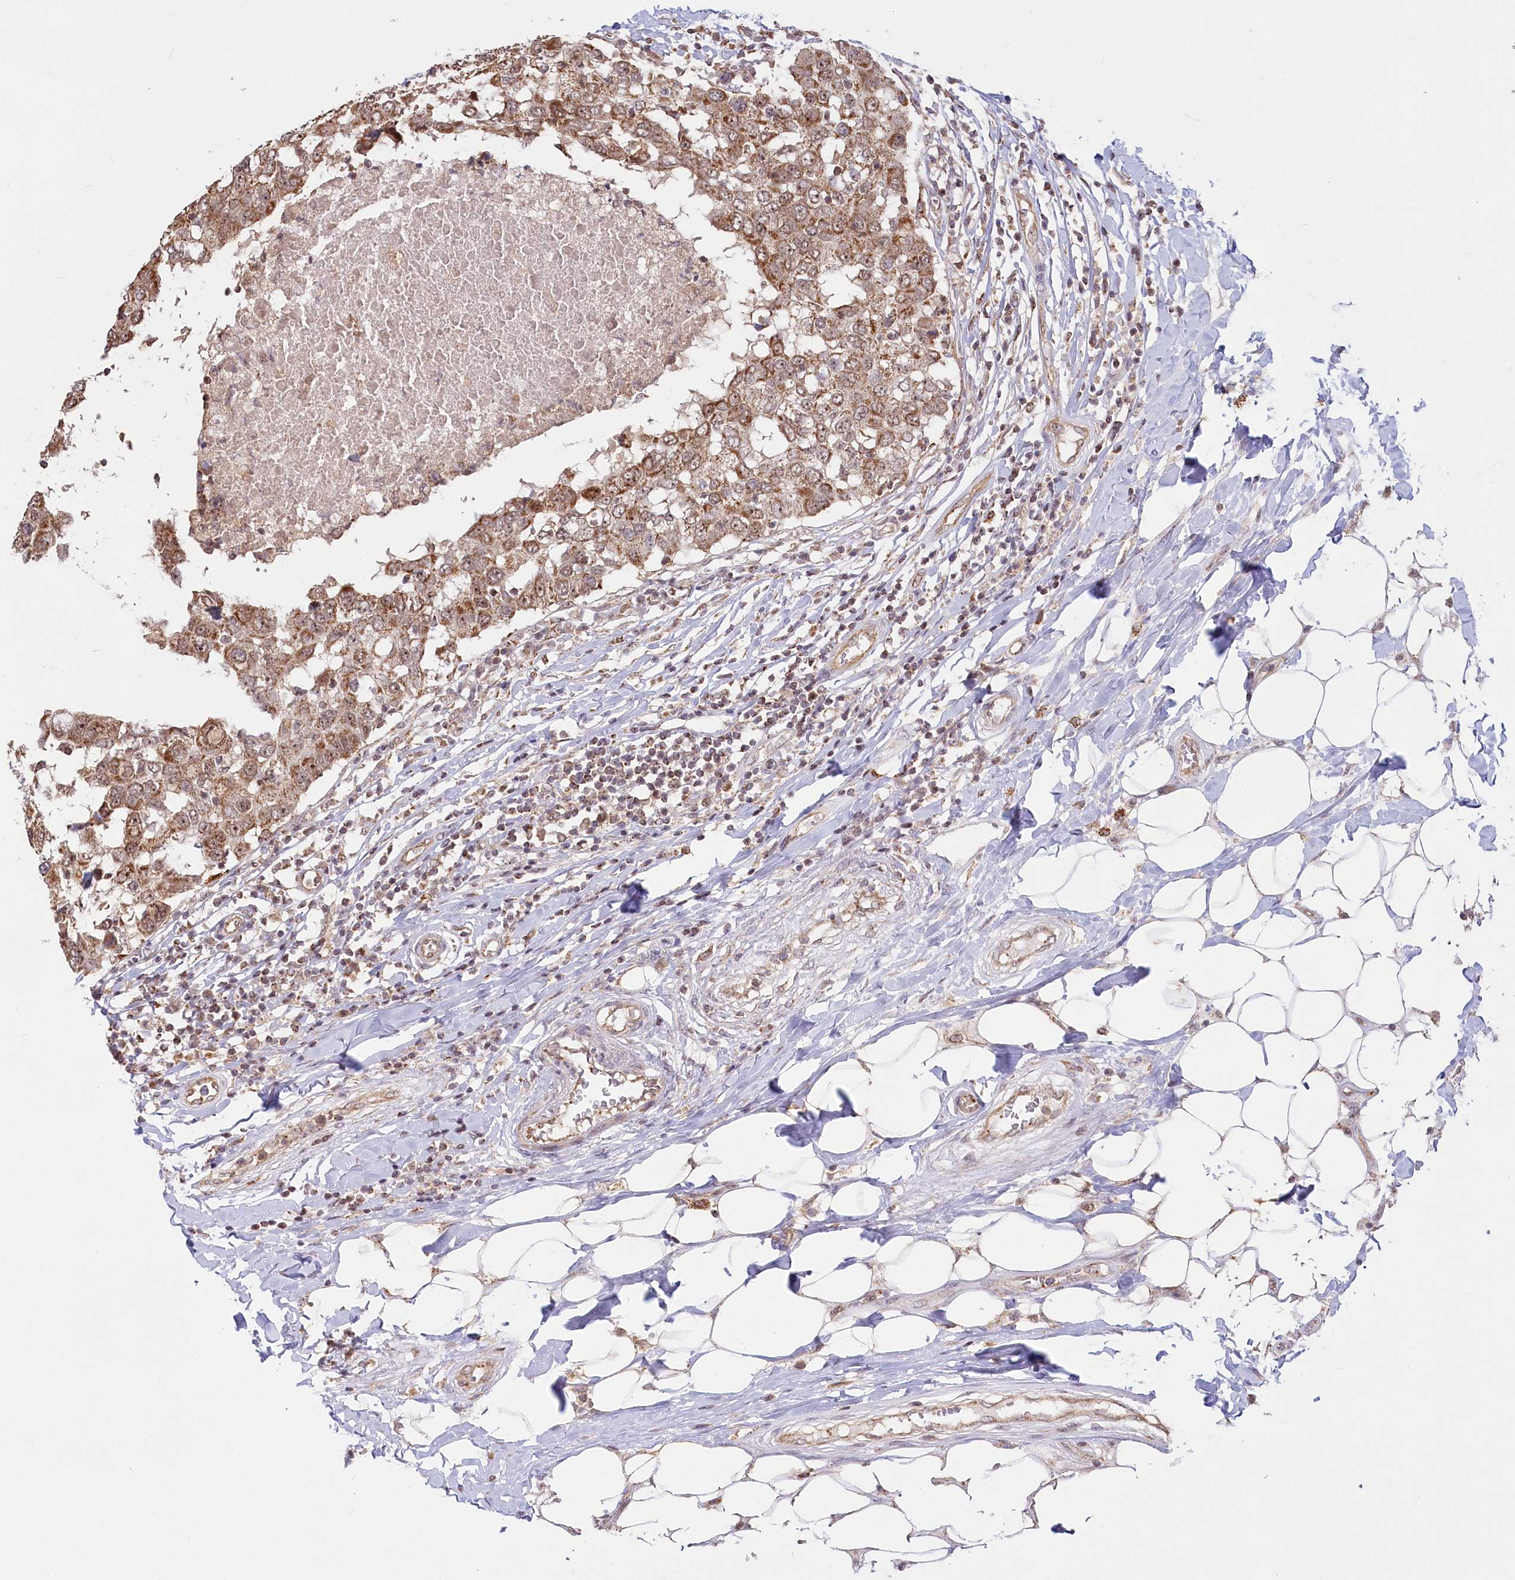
{"staining": {"intensity": "moderate", "quantity": ">75%", "location": "cytoplasmic/membranous"}, "tissue": "breast cancer", "cell_type": "Tumor cells", "image_type": "cancer", "snomed": [{"axis": "morphology", "description": "Duct carcinoma"}, {"axis": "topography", "description": "Breast"}], "caption": "Protein staining of breast cancer tissue demonstrates moderate cytoplasmic/membranous positivity in about >75% of tumor cells.", "gene": "RTN4IP1", "patient": {"sex": "female", "age": 27}}